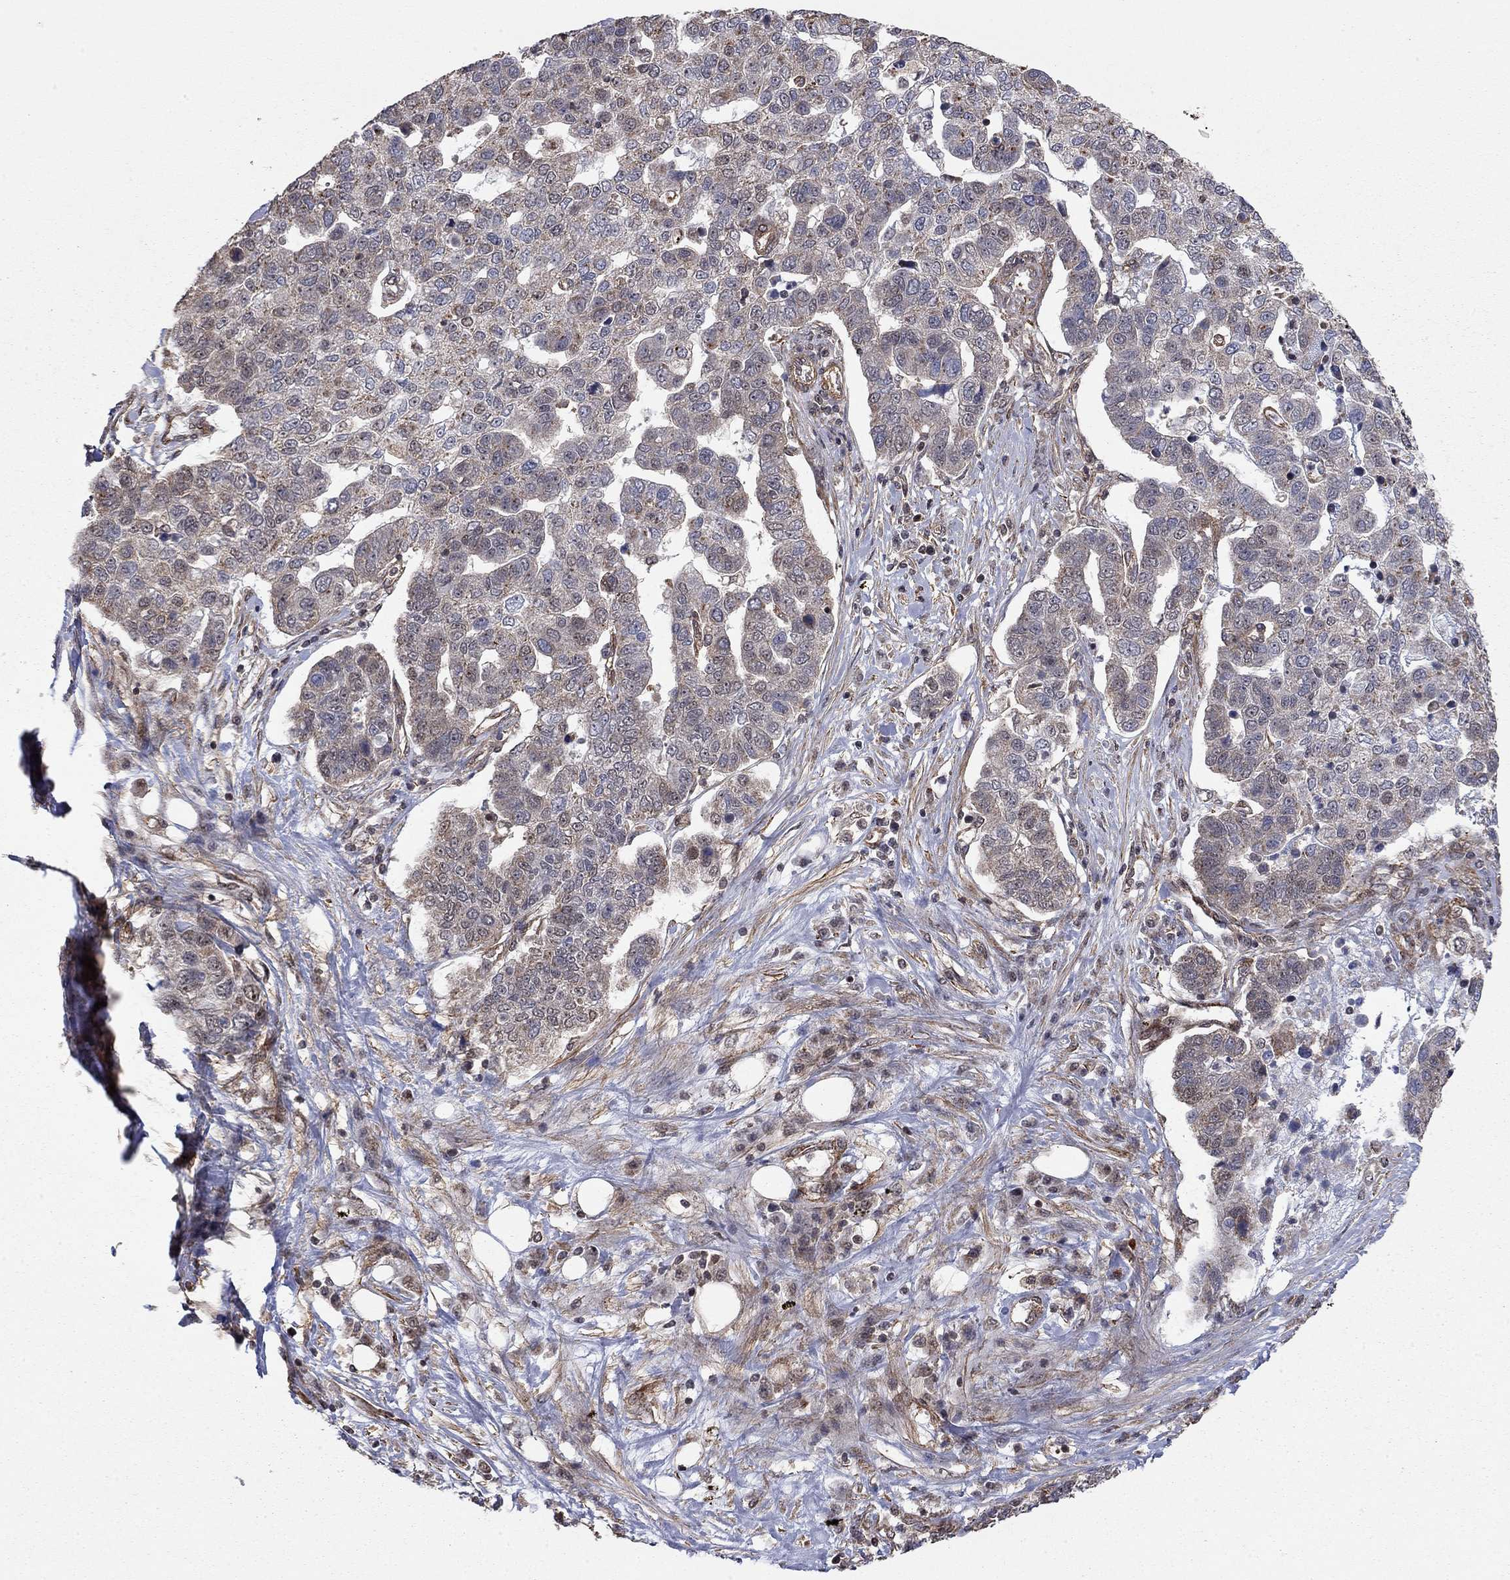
{"staining": {"intensity": "negative", "quantity": "none", "location": "none"}, "tissue": "pancreatic cancer", "cell_type": "Tumor cells", "image_type": "cancer", "snomed": [{"axis": "morphology", "description": "Adenocarcinoma, NOS"}, {"axis": "topography", "description": "Pancreas"}], "caption": "High magnification brightfield microscopy of pancreatic cancer (adenocarcinoma) stained with DAB (brown) and counterstained with hematoxylin (blue): tumor cells show no significant expression.", "gene": "TDP1", "patient": {"sex": "female", "age": 61}}